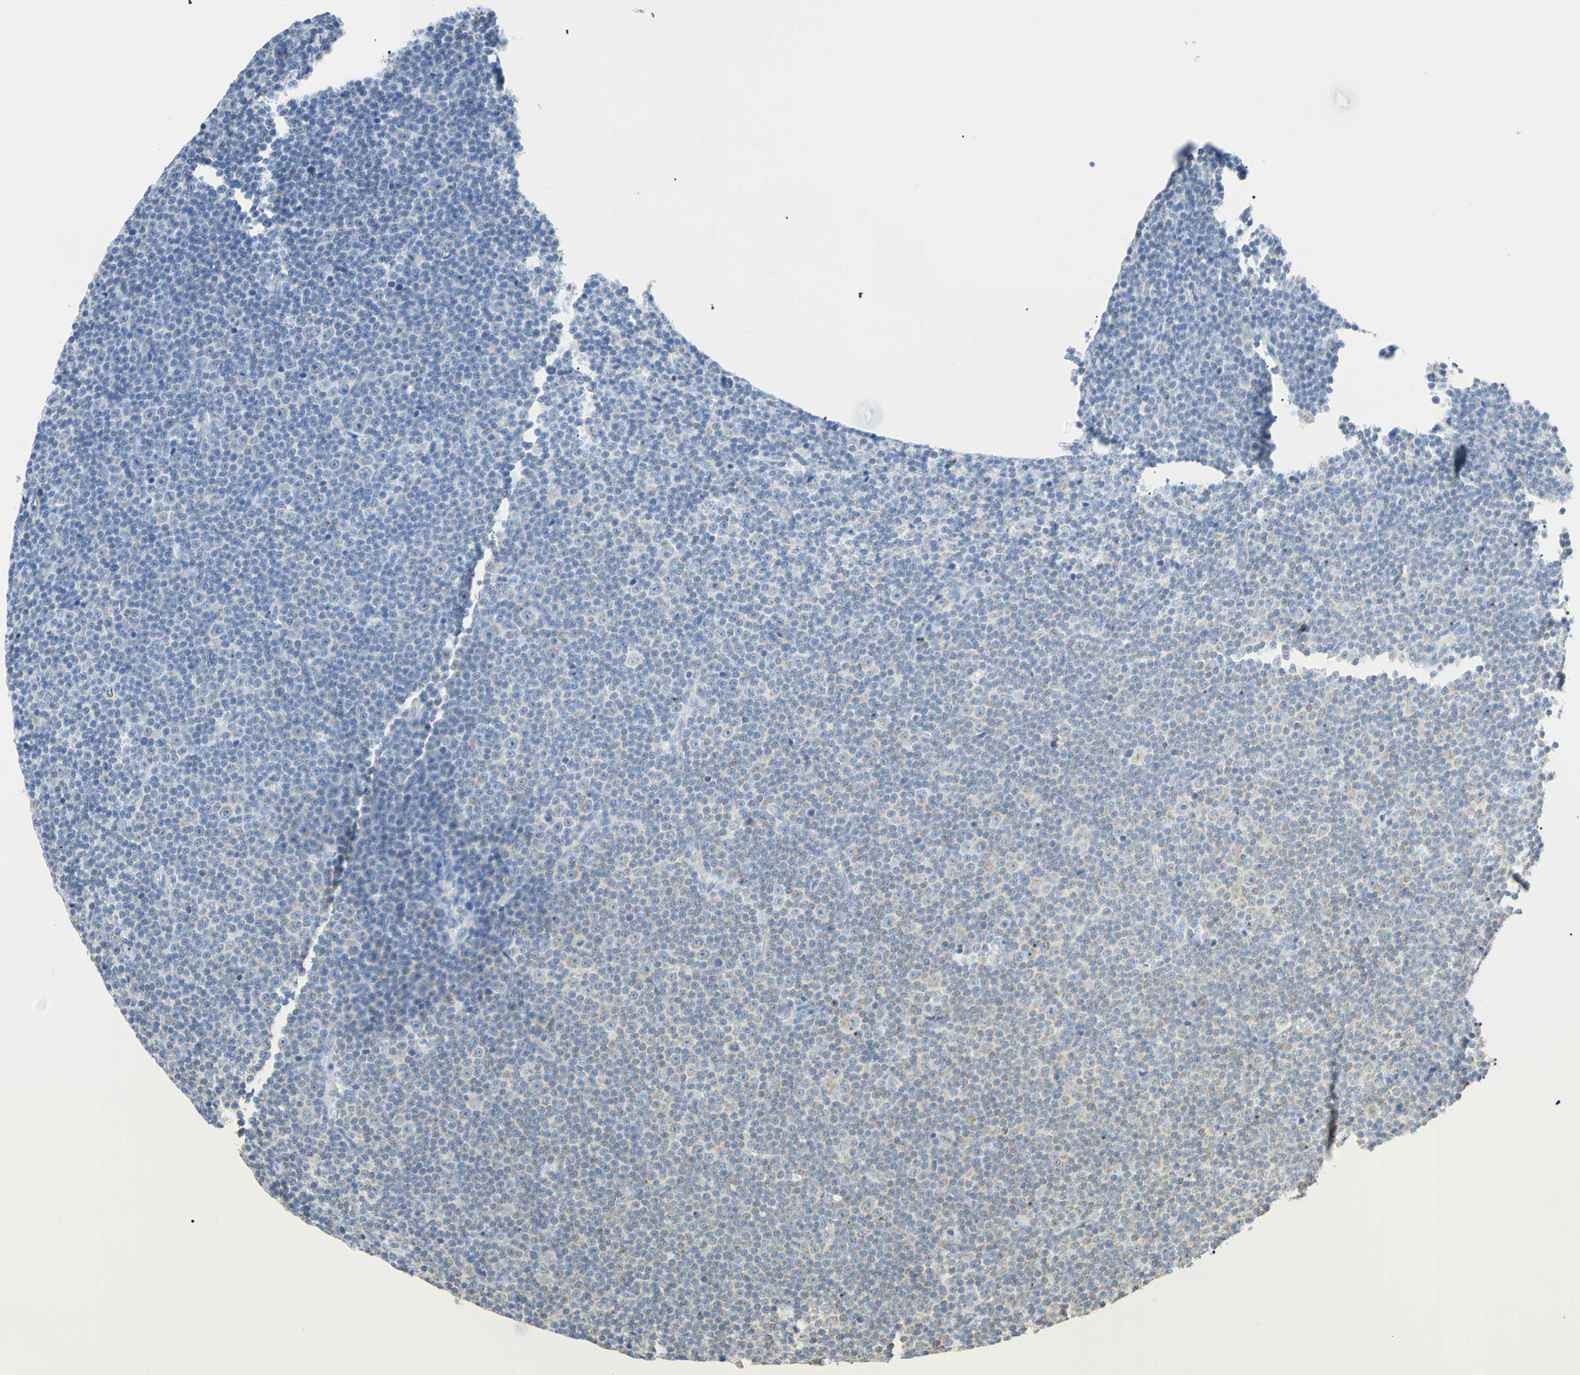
{"staining": {"intensity": "moderate", "quantity": "<25%", "location": "cytoplasmic/membranous"}, "tissue": "lymphoma", "cell_type": "Tumor cells", "image_type": "cancer", "snomed": [{"axis": "morphology", "description": "Malignant lymphoma, non-Hodgkin's type, Low grade"}, {"axis": "topography", "description": "Lymph node"}], "caption": "A histopathology image of human low-grade malignant lymphoma, non-Hodgkin's type stained for a protein shows moderate cytoplasmic/membranous brown staining in tumor cells. (brown staining indicates protein expression, while blue staining denotes nuclei).", "gene": "CLPP", "patient": {"sex": "female", "age": 67}}